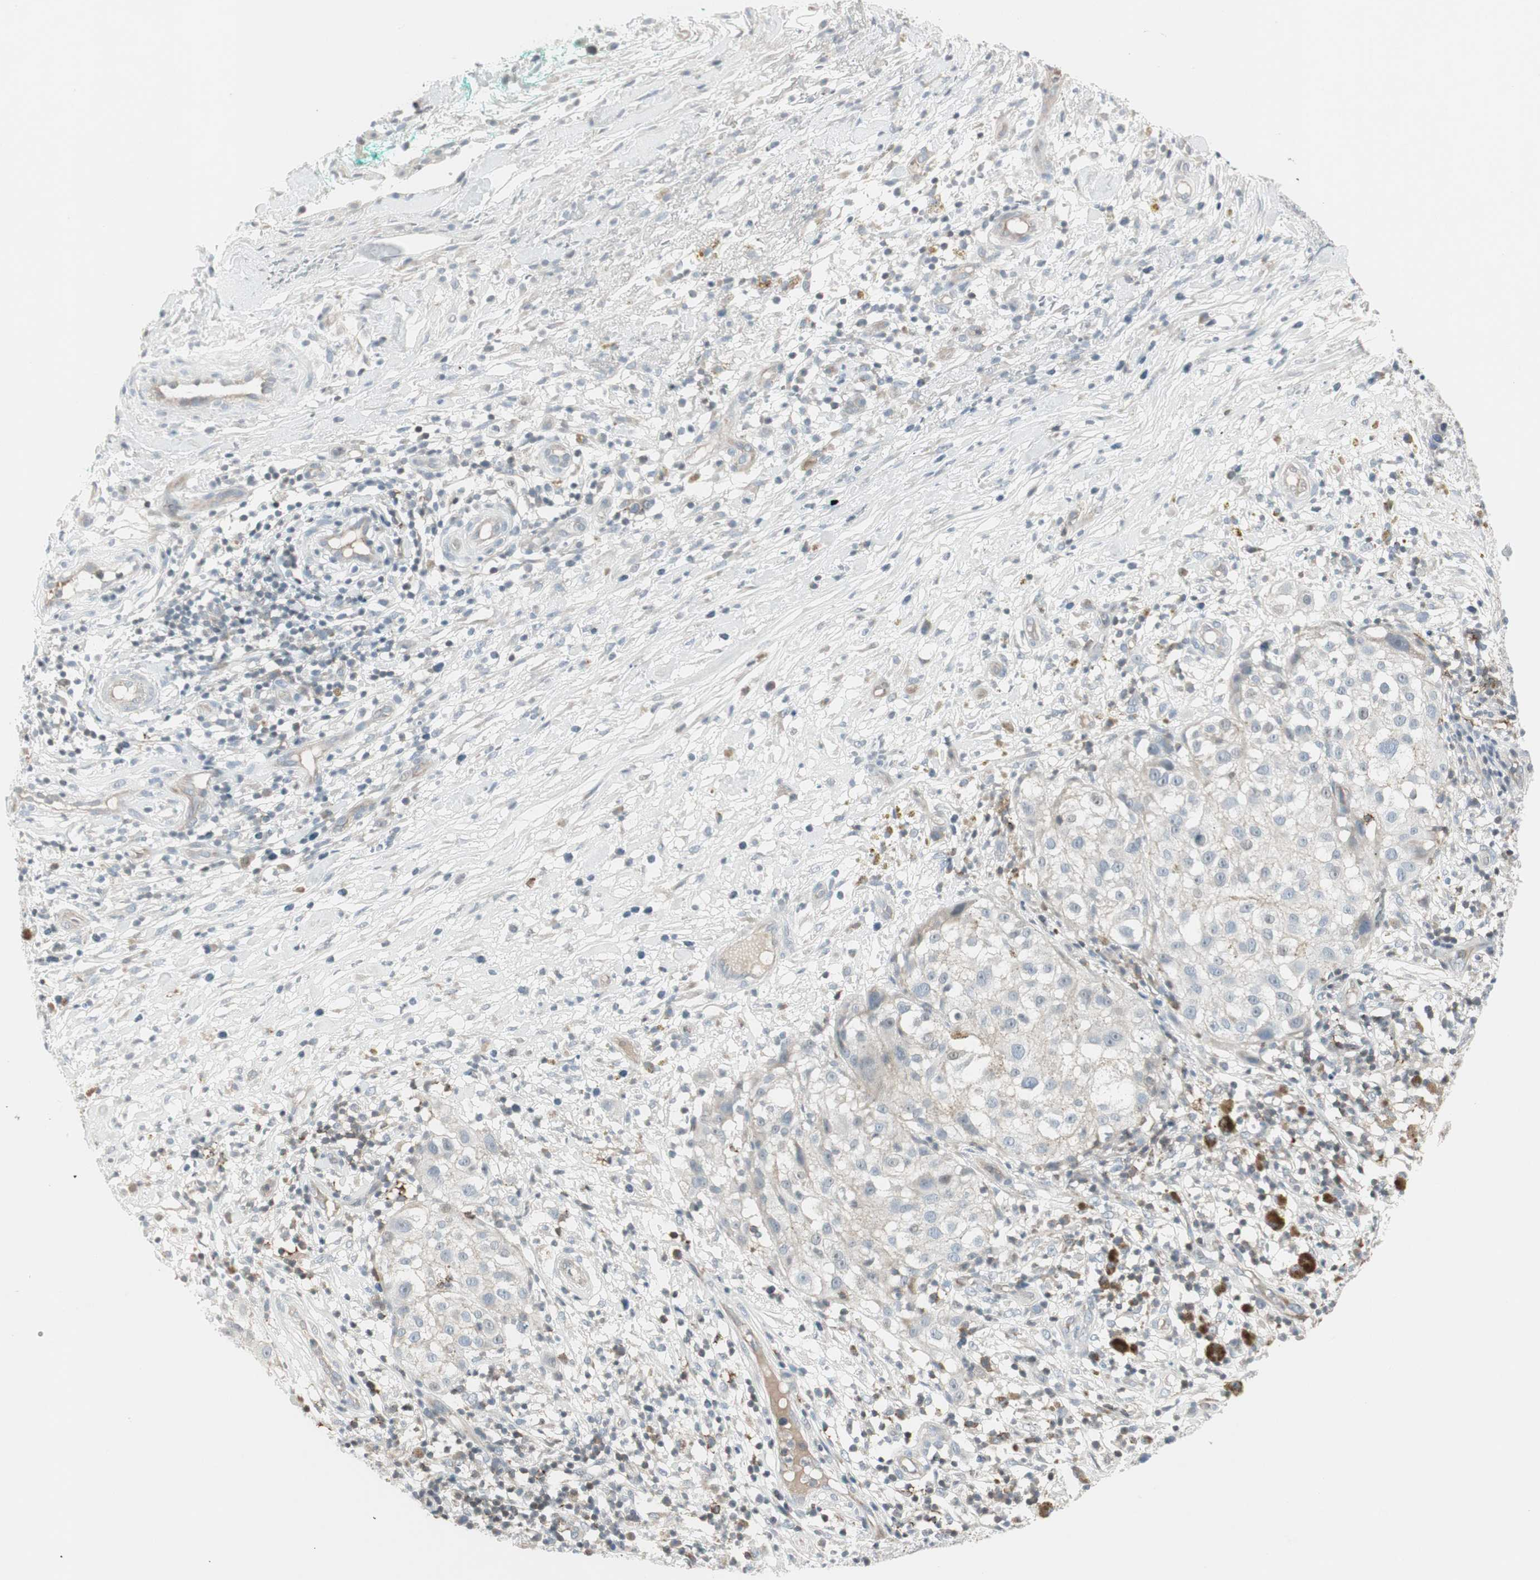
{"staining": {"intensity": "negative", "quantity": "none", "location": "none"}, "tissue": "melanoma", "cell_type": "Tumor cells", "image_type": "cancer", "snomed": [{"axis": "morphology", "description": "Necrosis, NOS"}, {"axis": "morphology", "description": "Malignant melanoma, NOS"}, {"axis": "topography", "description": "Skin"}], "caption": "An IHC image of malignant melanoma is shown. There is no staining in tumor cells of malignant melanoma.", "gene": "MAP4K4", "patient": {"sex": "female", "age": 87}}